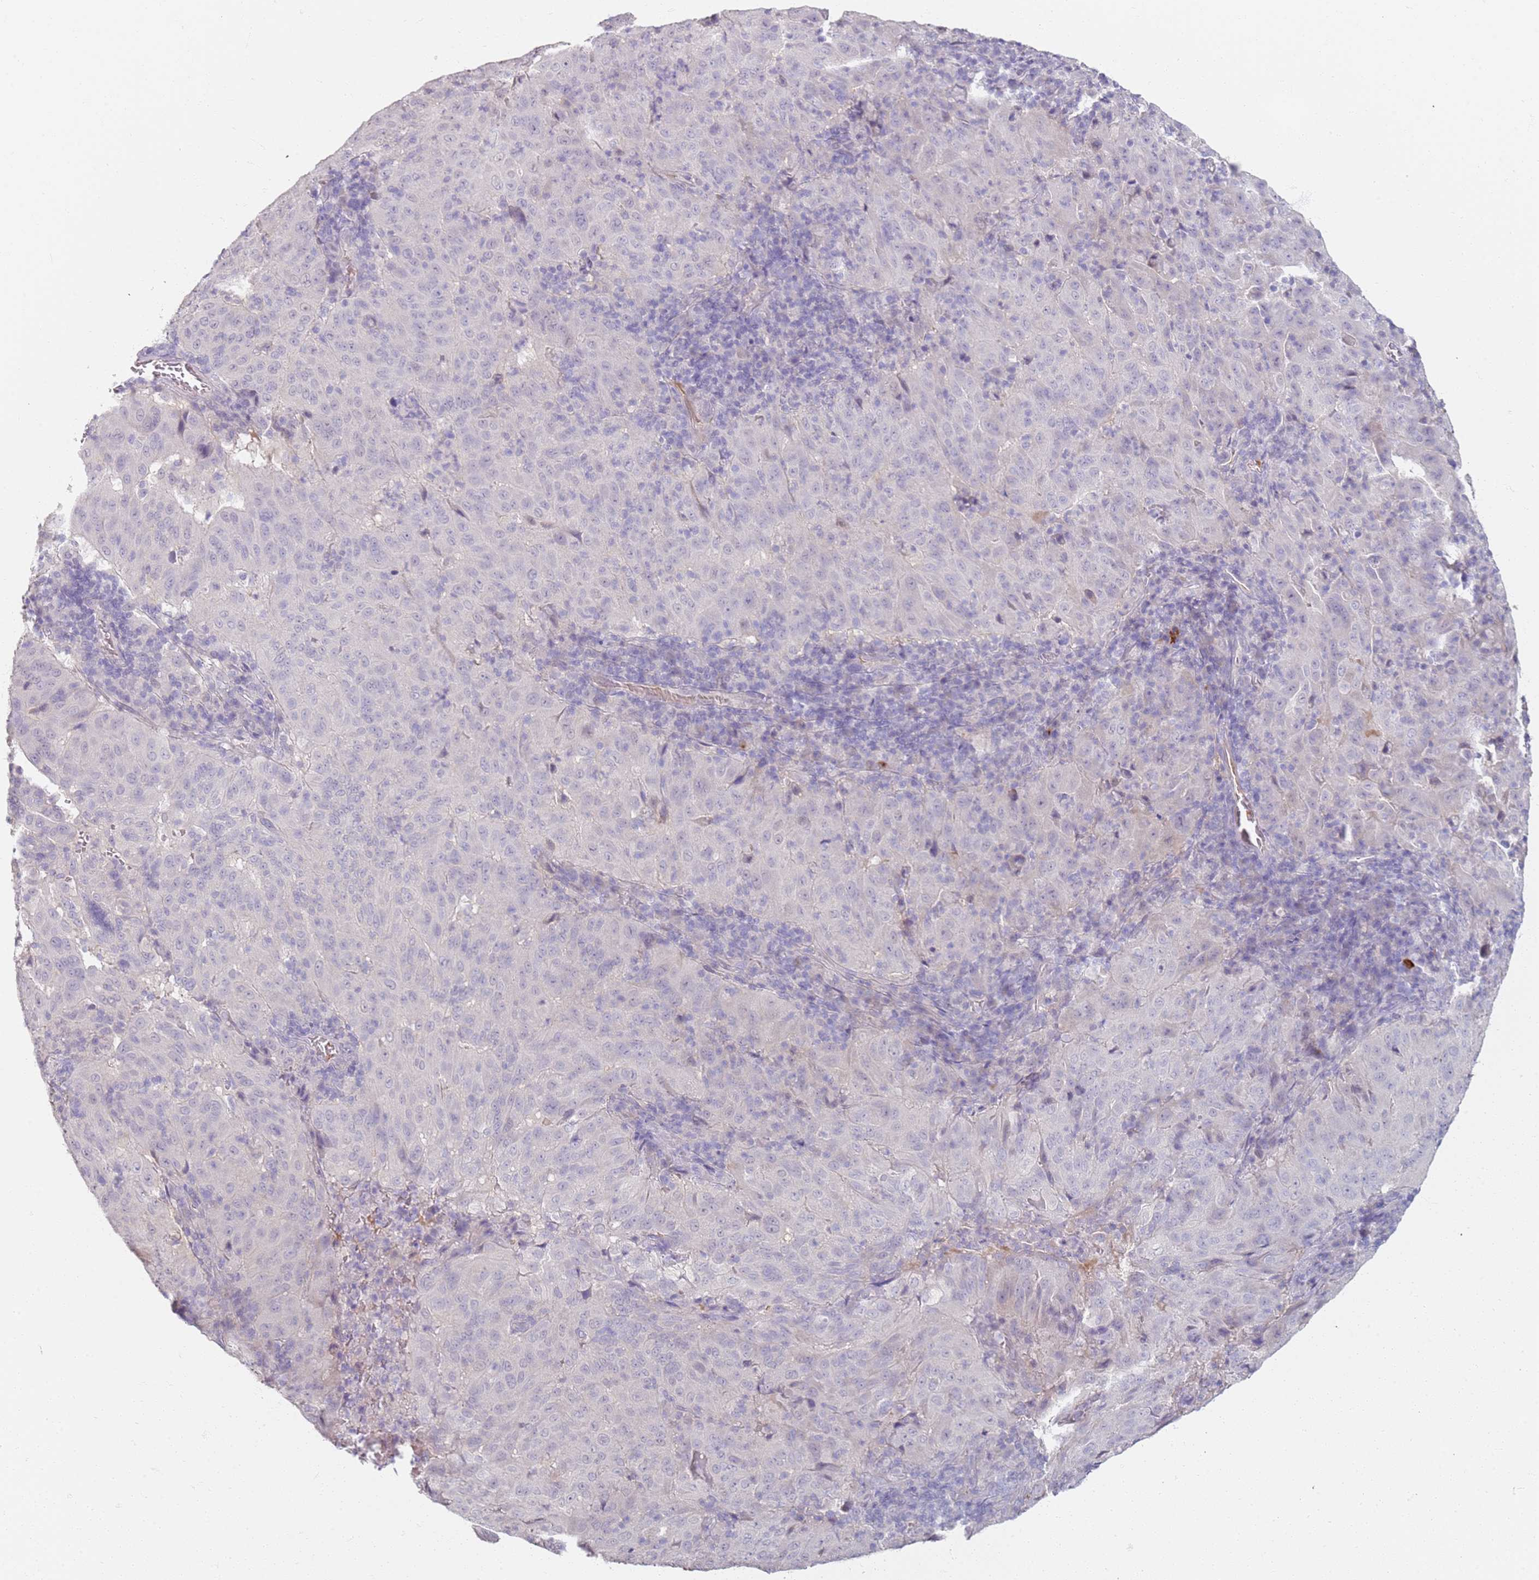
{"staining": {"intensity": "negative", "quantity": "none", "location": "none"}, "tissue": "pancreatic cancer", "cell_type": "Tumor cells", "image_type": "cancer", "snomed": [{"axis": "morphology", "description": "Adenocarcinoma, NOS"}, {"axis": "topography", "description": "Pancreas"}], "caption": "High magnification brightfield microscopy of pancreatic cancer stained with DAB (3,3'-diaminobenzidine) (brown) and counterstained with hematoxylin (blue): tumor cells show no significant positivity.", "gene": "CD40LG", "patient": {"sex": "male", "age": 63}}